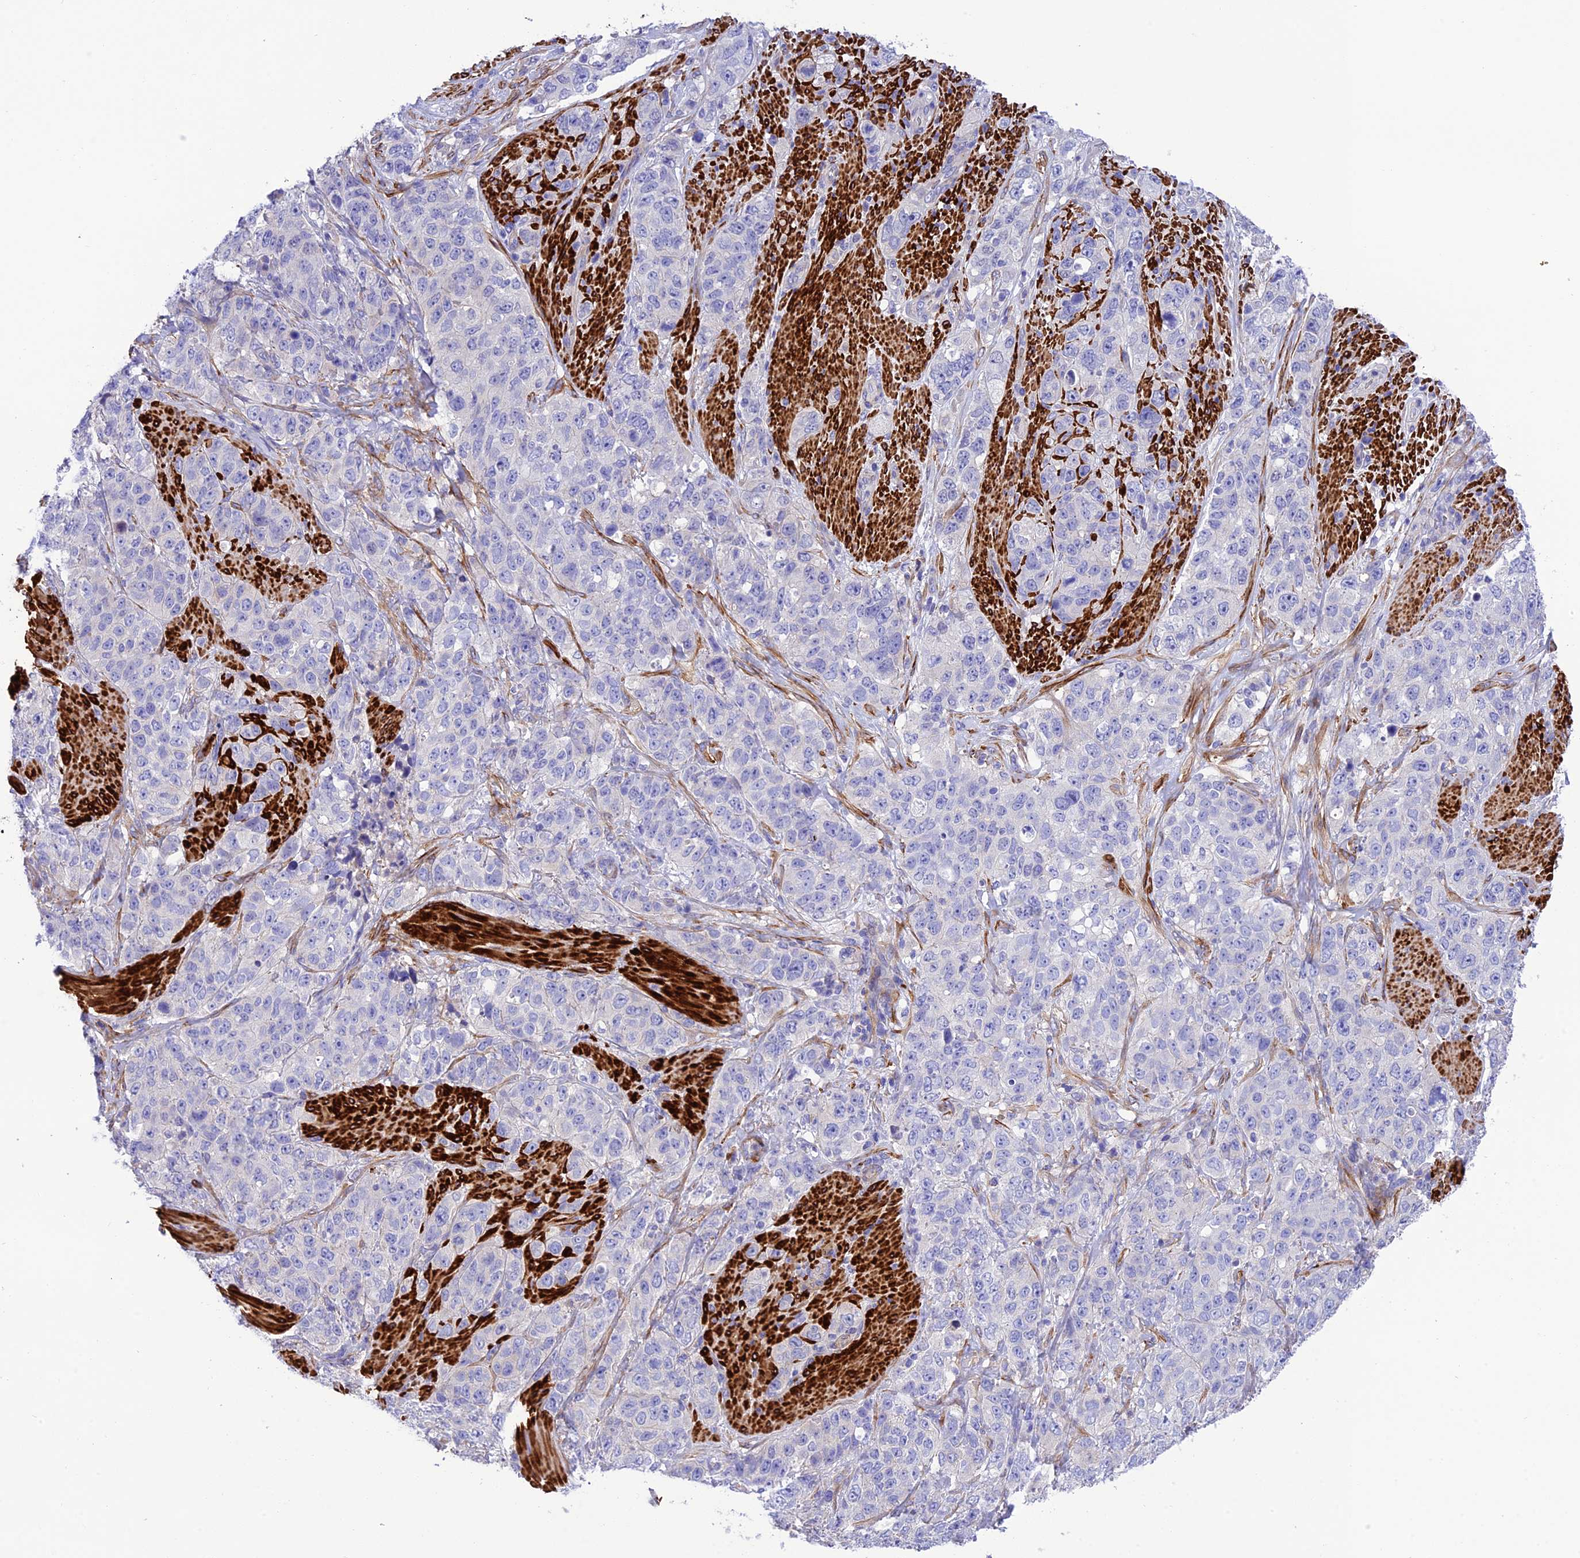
{"staining": {"intensity": "negative", "quantity": "none", "location": "none"}, "tissue": "stomach cancer", "cell_type": "Tumor cells", "image_type": "cancer", "snomed": [{"axis": "morphology", "description": "Adenocarcinoma, NOS"}, {"axis": "topography", "description": "Stomach"}], "caption": "Immunohistochemistry of stomach adenocarcinoma displays no expression in tumor cells.", "gene": "FRA10AC1", "patient": {"sex": "male", "age": 48}}